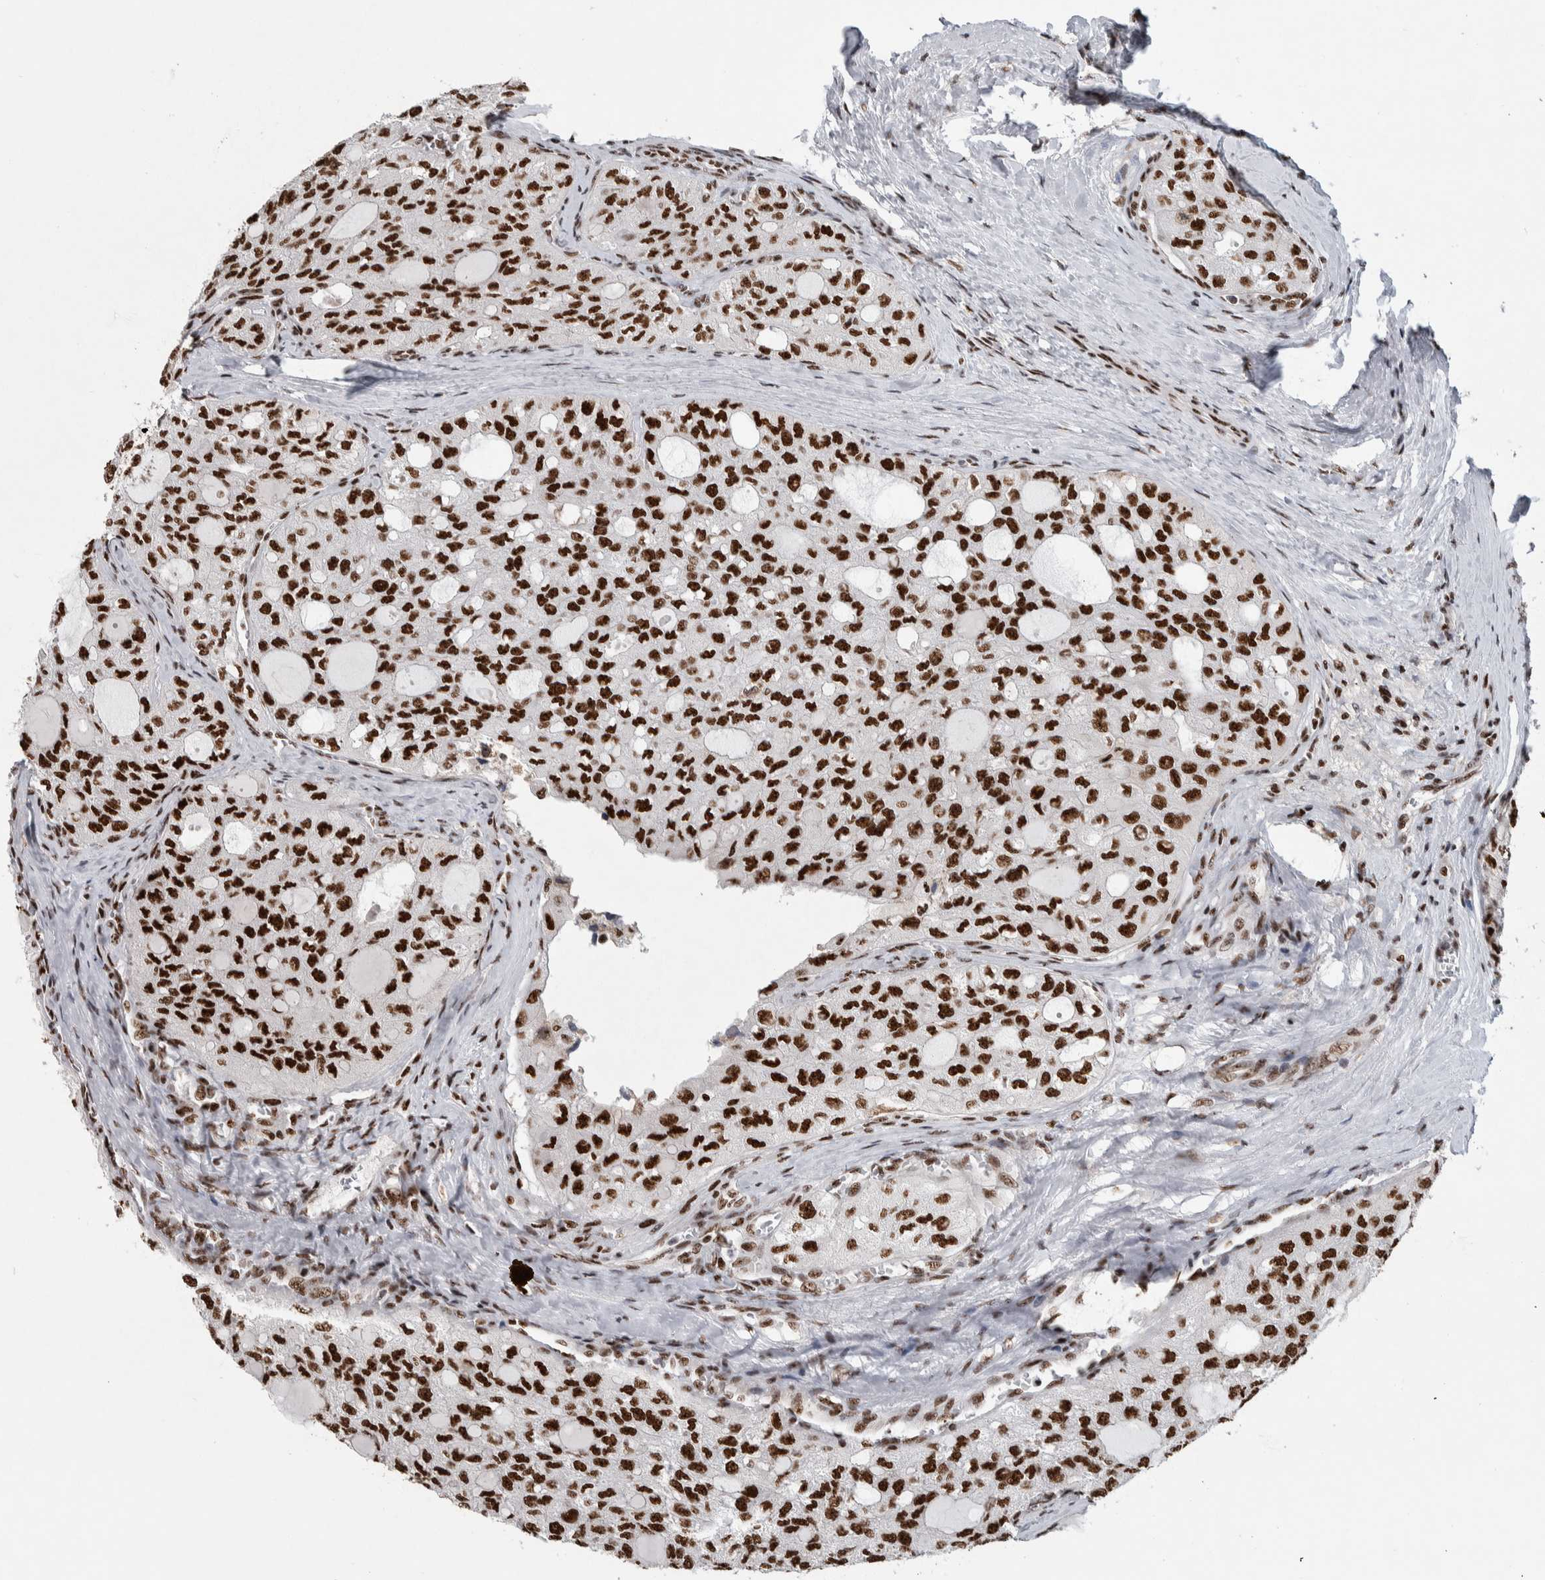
{"staining": {"intensity": "strong", "quantity": ">75%", "location": "nuclear"}, "tissue": "thyroid cancer", "cell_type": "Tumor cells", "image_type": "cancer", "snomed": [{"axis": "morphology", "description": "Follicular adenoma carcinoma, NOS"}, {"axis": "topography", "description": "Thyroid gland"}], "caption": "This photomicrograph exhibits immunohistochemistry staining of human thyroid follicular adenoma carcinoma, with high strong nuclear staining in approximately >75% of tumor cells.", "gene": "NCL", "patient": {"sex": "male", "age": 75}}